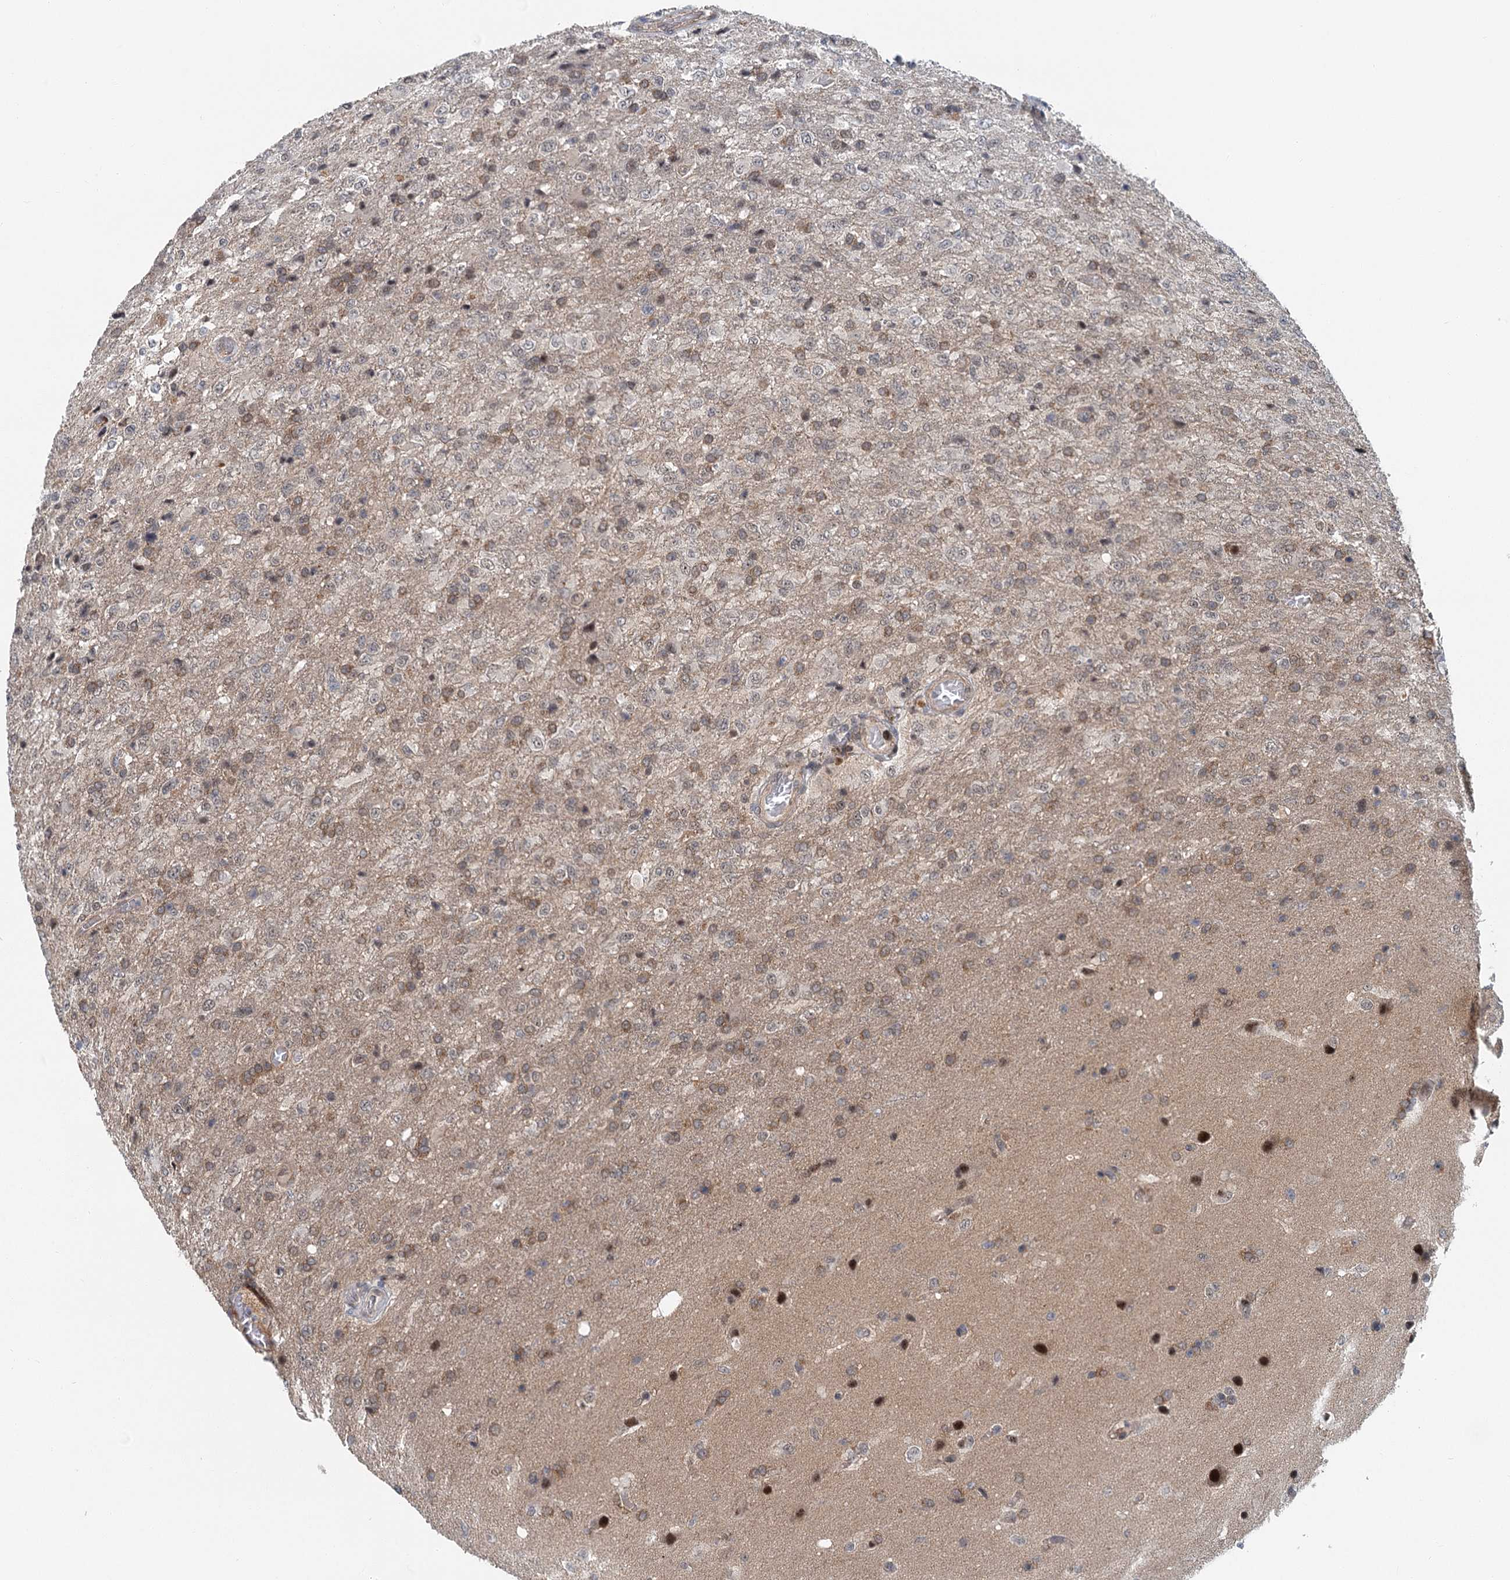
{"staining": {"intensity": "moderate", "quantity": ">75%", "location": "cytoplasmic/membranous,nuclear"}, "tissue": "glioma", "cell_type": "Tumor cells", "image_type": "cancer", "snomed": [{"axis": "morphology", "description": "Glioma, malignant, High grade"}, {"axis": "topography", "description": "Brain"}], "caption": "Tumor cells reveal moderate cytoplasmic/membranous and nuclear staining in approximately >75% of cells in malignant glioma (high-grade). The staining was performed using DAB to visualize the protein expression in brown, while the nuclei were stained in blue with hematoxylin (Magnification: 20x).", "gene": "TAS2R42", "patient": {"sex": "female", "age": 74}}